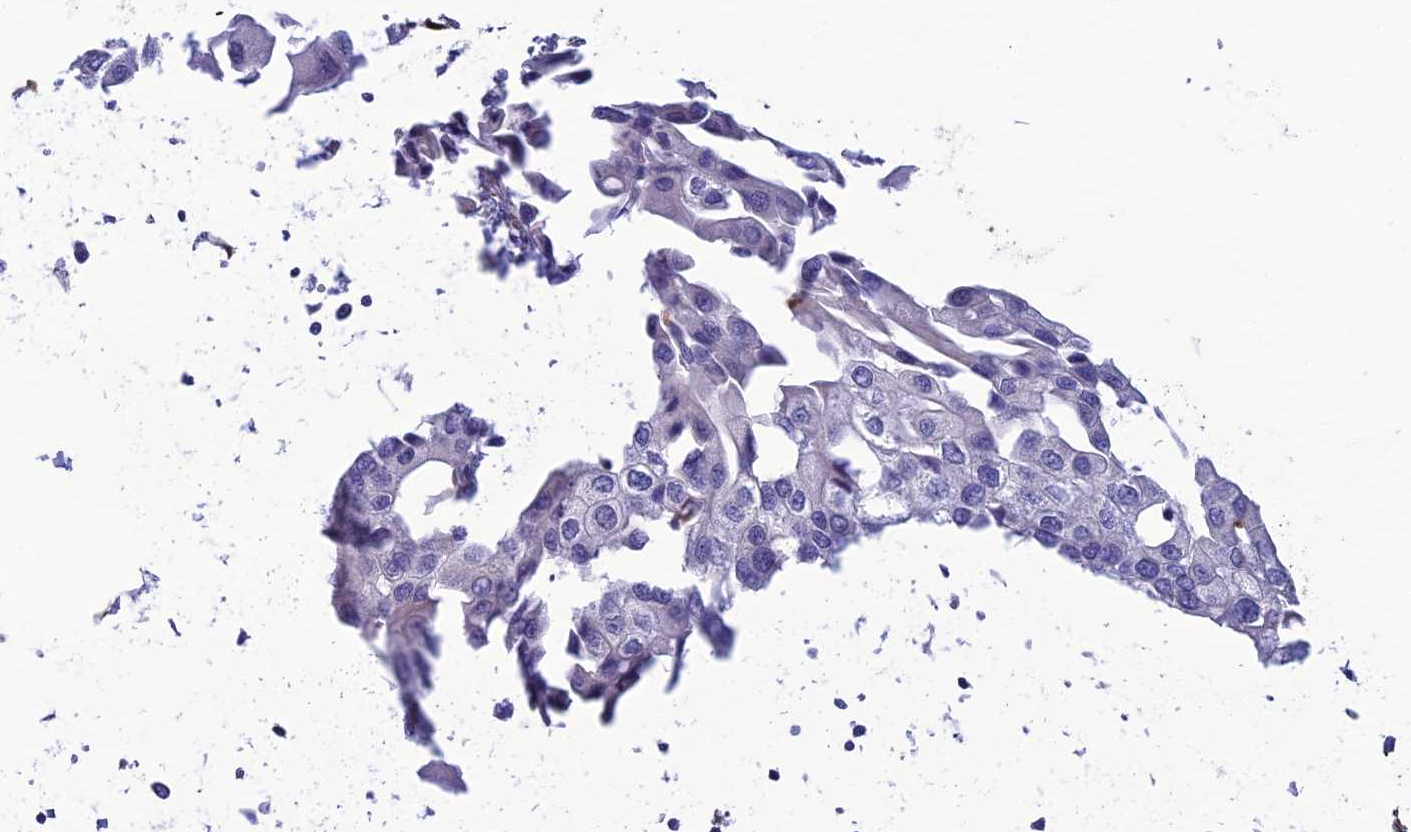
{"staining": {"intensity": "negative", "quantity": "none", "location": "none"}, "tissue": "urothelial cancer", "cell_type": "Tumor cells", "image_type": "cancer", "snomed": [{"axis": "morphology", "description": "Urothelial carcinoma, High grade"}, {"axis": "topography", "description": "Urinary bladder"}], "caption": "Tumor cells show no significant expression in urothelial cancer.", "gene": "FBXL20", "patient": {"sex": "male", "age": 64}}